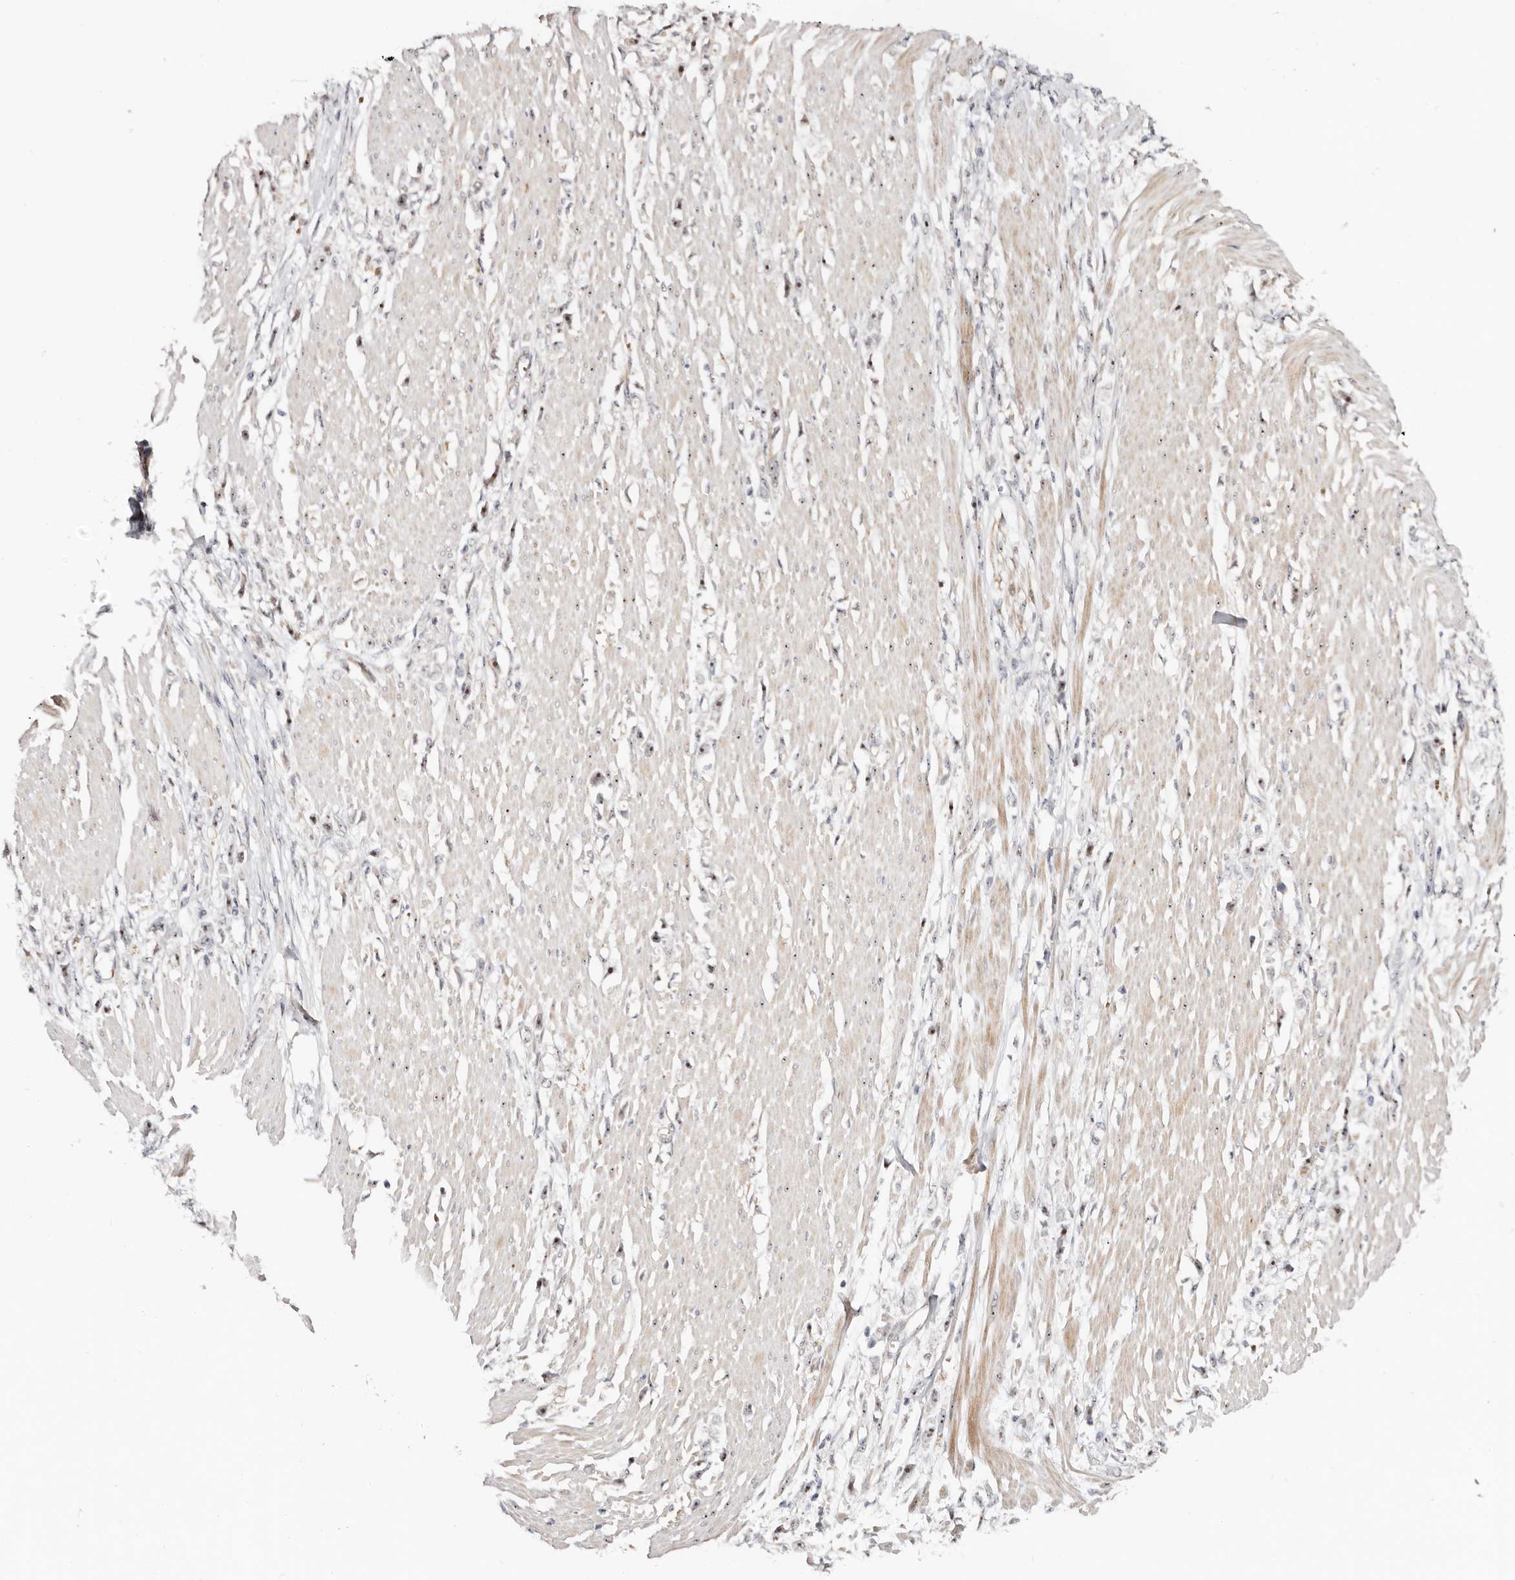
{"staining": {"intensity": "moderate", "quantity": ">75%", "location": "nuclear"}, "tissue": "stomach cancer", "cell_type": "Tumor cells", "image_type": "cancer", "snomed": [{"axis": "morphology", "description": "Adenocarcinoma, NOS"}, {"axis": "topography", "description": "Stomach"}], "caption": "A medium amount of moderate nuclear positivity is seen in about >75% of tumor cells in stomach adenocarcinoma tissue.", "gene": "ODF2L", "patient": {"sex": "female", "age": 59}}